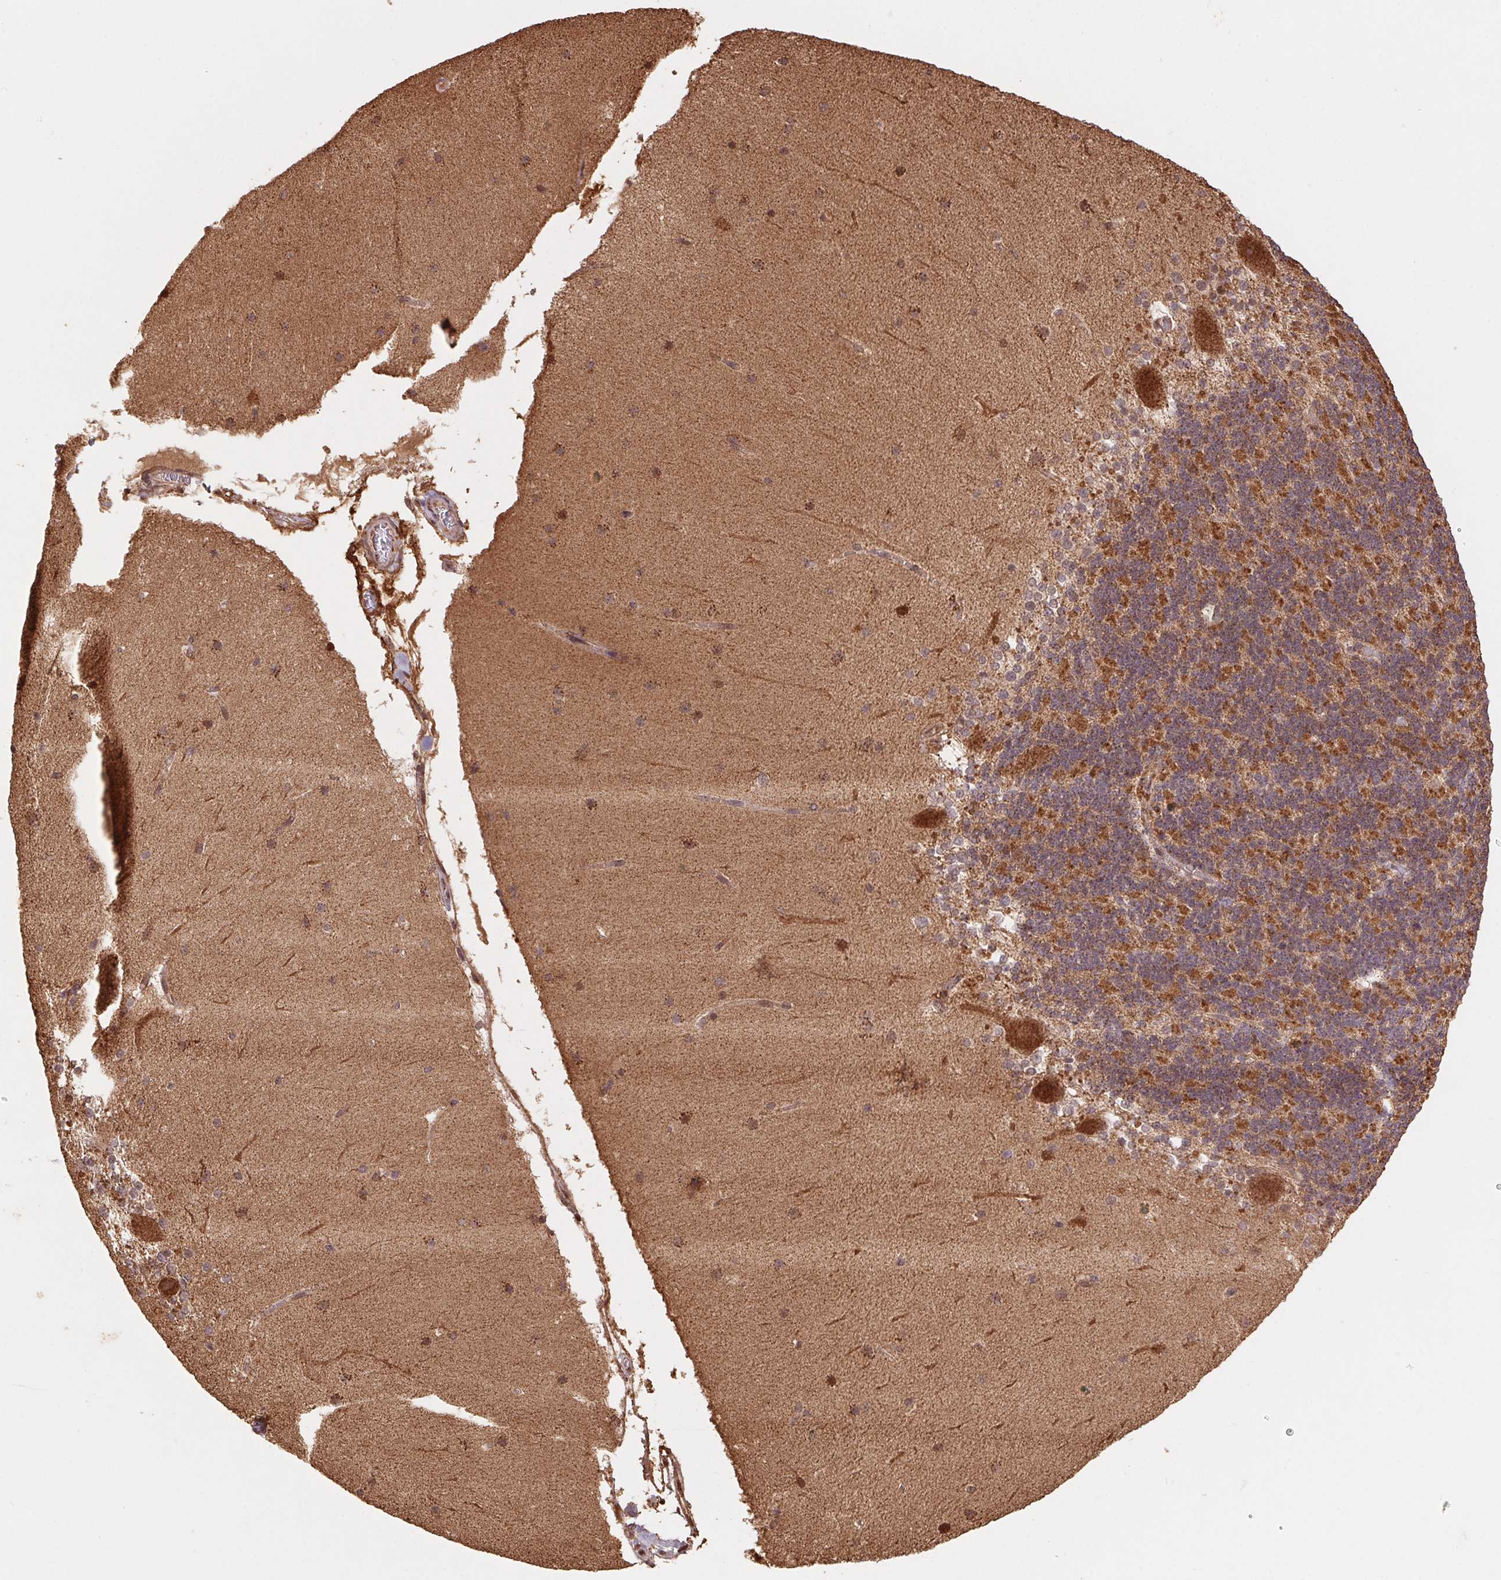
{"staining": {"intensity": "strong", "quantity": "25%-75%", "location": "cytoplasmic/membranous"}, "tissue": "cerebellum", "cell_type": "Cells in granular layer", "image_type": "normal", "snomed": [{"axis": "morphology", "description": "Normal tissue, NOS"}, {"axis": "topography", "description": "Cerebellum"}], "caption": "An image of human cerebellum stained for a protein demonstrates strong cytoplasmic/membranous brown staining in cells in granular layer.", "gene": "PDHA1", "patient": {"sex": "female", "age": 19}}